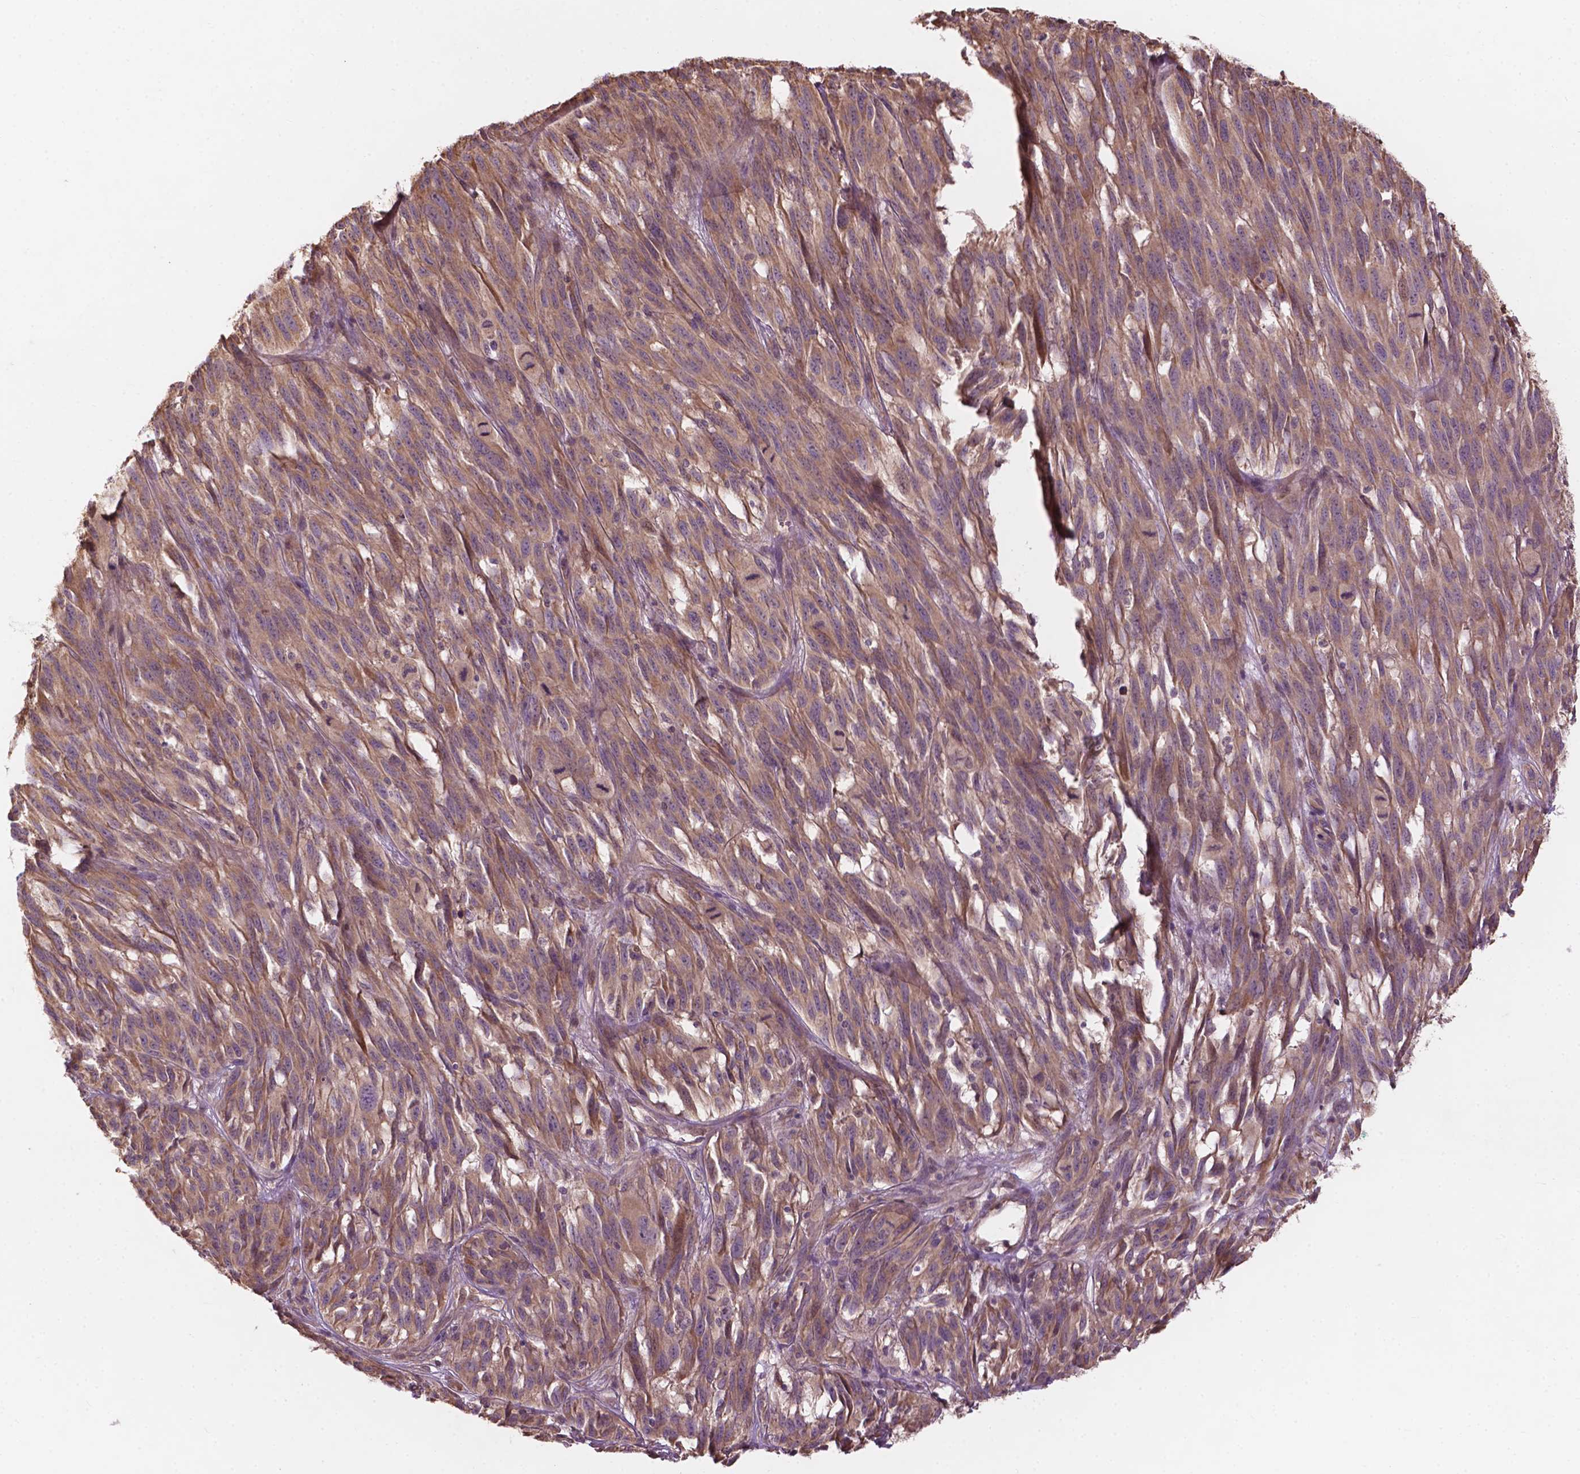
{"staining": {"intensity": "moderate", "quantity": ">75%", "location": "cytoplasmic/membranous"}, "tissue": "melanoma", "cell_type": "Tumor cells", "image_type": "cancer", "snomed": [{"axis": "morphology", "description": "Malignant melanoma, NOS"}, {"axis": "topography", "description": "Vulva, labia, clitoris and Bartholin´s gland, NO"}], "caption": "Protein expression analysis of melanoma exhibits moderate cytoplasmic/membranous positivity in about >75% of tumor cells.", "gene": "CDC42BPA", "patient": {"sex": "female", "age": 75}}